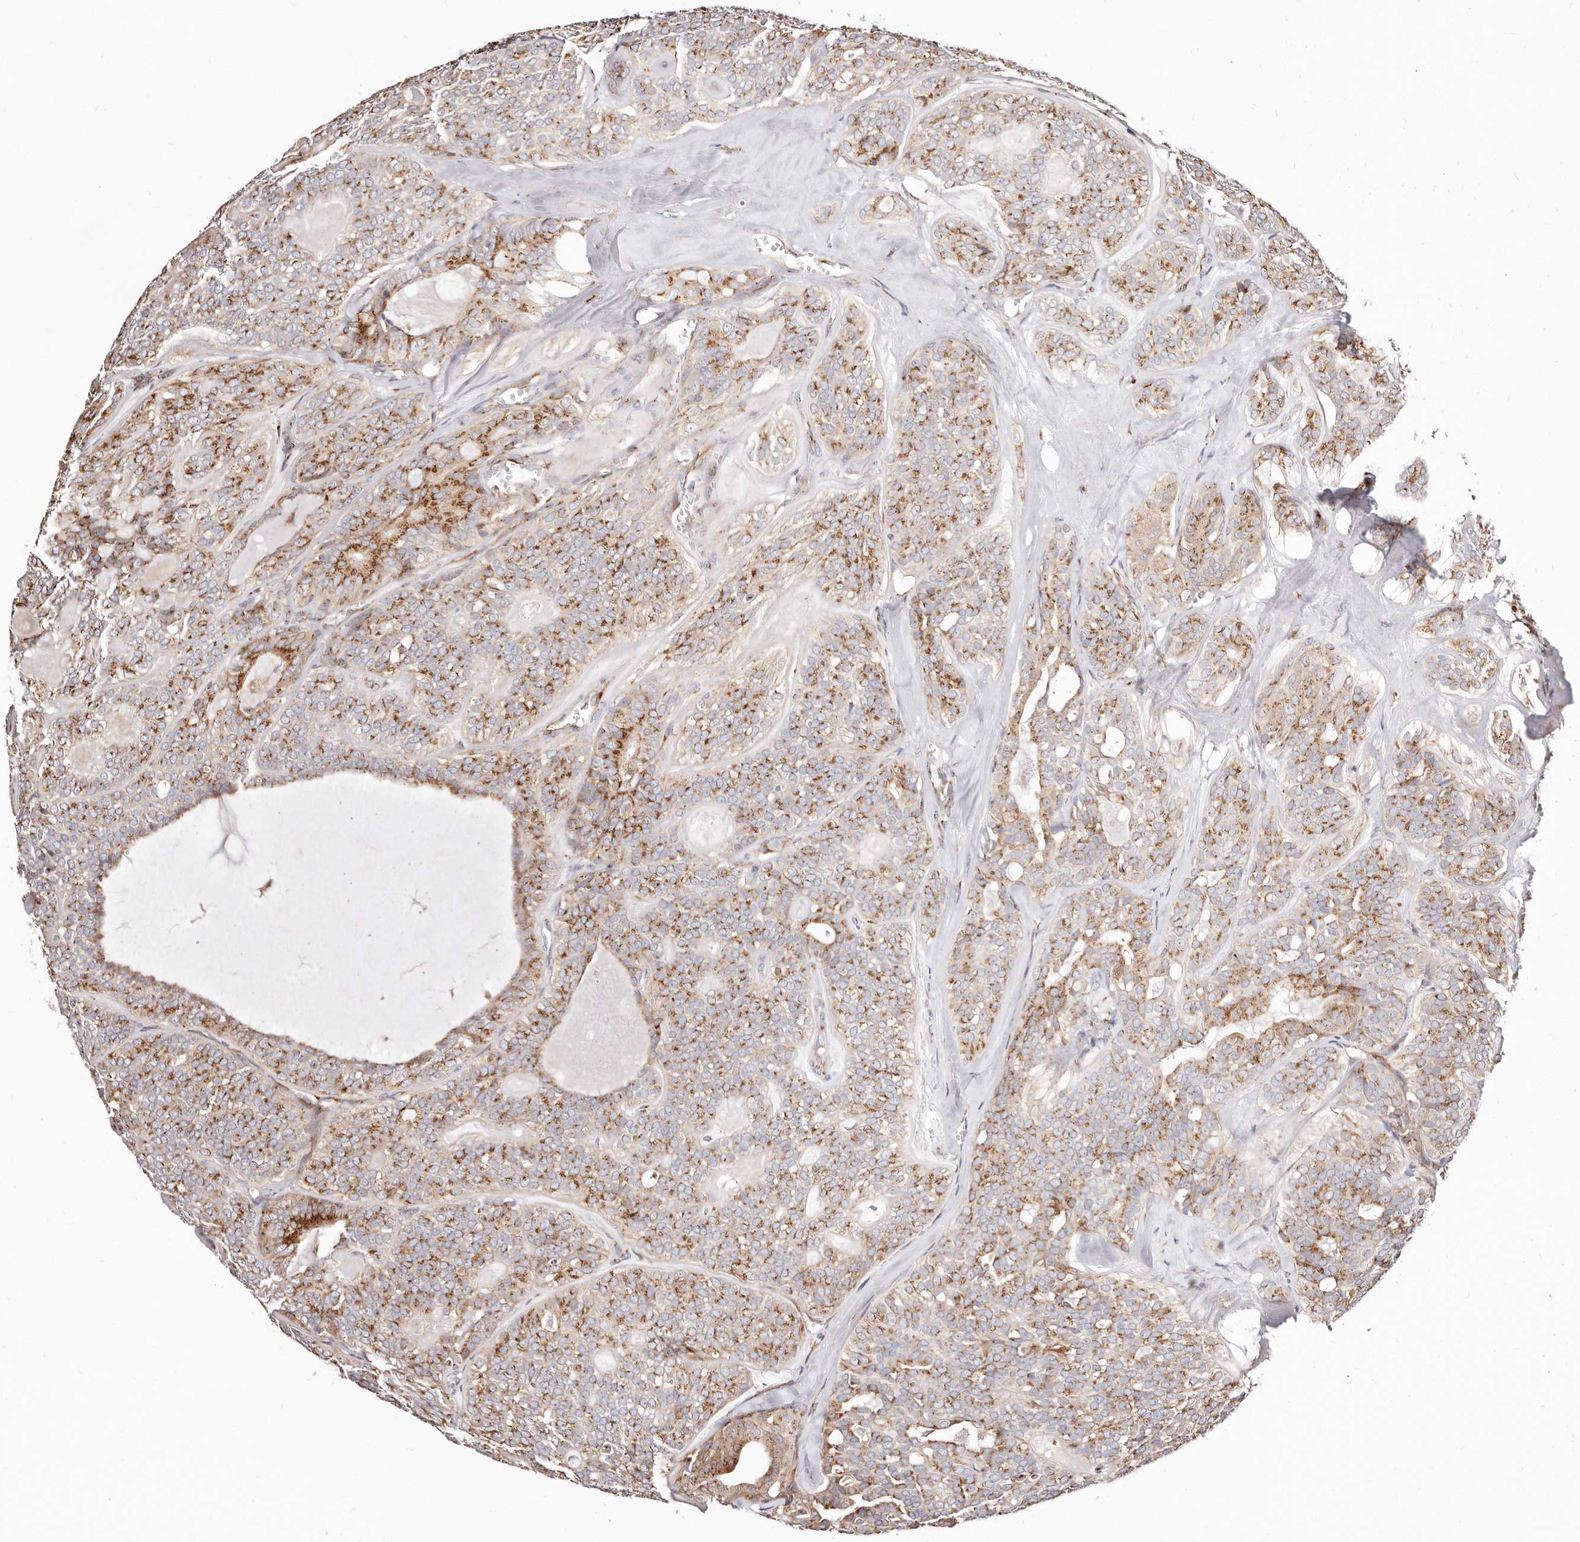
{"staining": {"intensity": "moderate", "quantity": ">75%", "location": "cytoplasmic/membranous"}, "tissue": "head and neck cancer", "cell_type": "Tumor cells", "image_type": "cancer", "snomed": [{"axis": "morphology", "description": "Adenocarcinoma, NOS"}, {"axis": "topography", "description": "Head-Neck"}], "caption": "IHC micrograph of human head and neck adenocarcinoma stained for a protein (brown), which displays medium levels of moderate cytoplasmic/membranous expression in approximately >75% of tumor cells.", "gene": "MAPK6", "patient": {"sex": "male", "age": 66}}